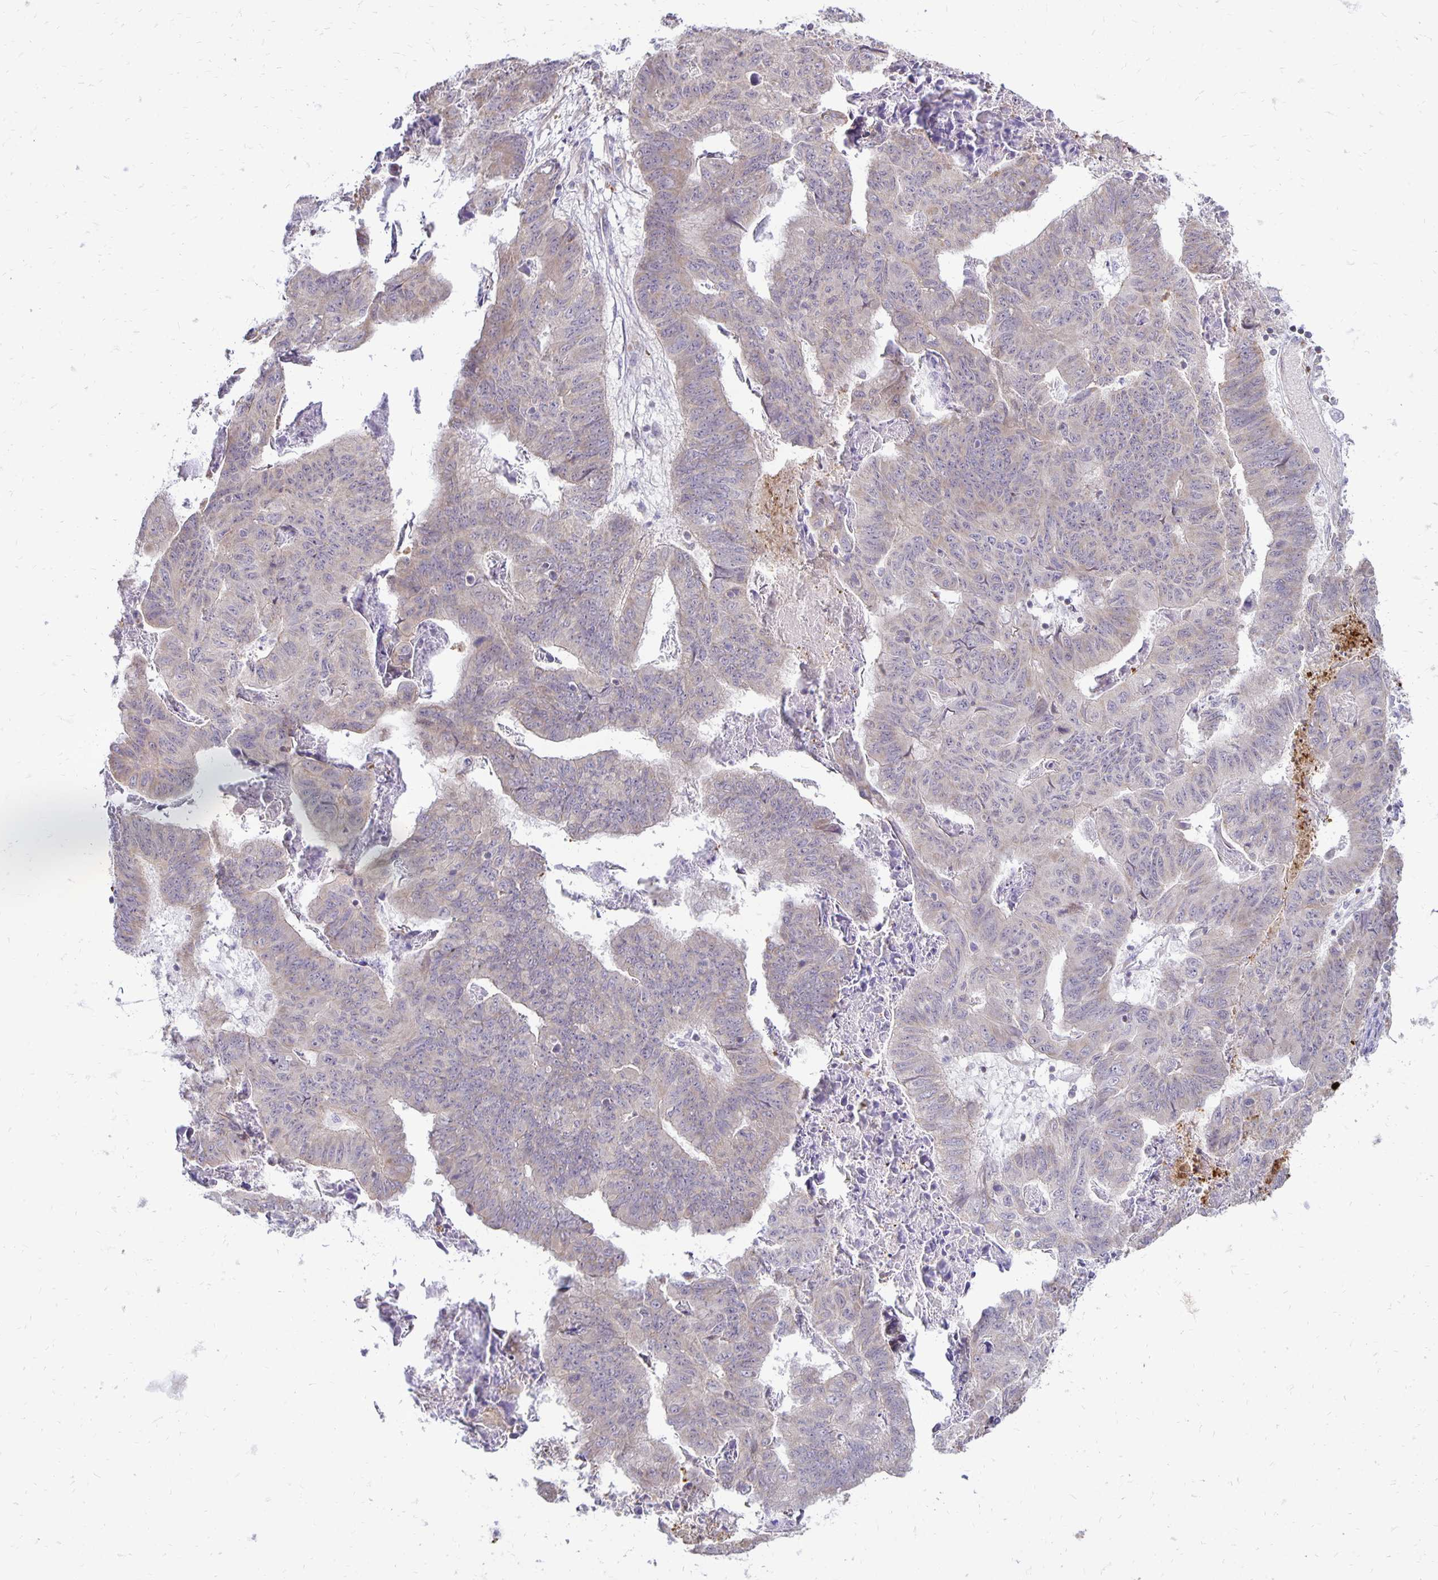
{"staining": {"intensity": "weak", "quantity": "25%-75%", "location": "cytoplasmic/membranous"}, "tissue": "stomach cancer", "cell_type": "Tumor cells", "image_type": "cancer", "snomed": [{"axis": "morphology", "description": "Adenocarcinoma, NOS"}, {"axis": "topography", "description": "Stomach, lower"}], "caption": "Immunohistochemical staining of human adenocarcinoma (stomach) exhibits low levels of weak cytoplasmic/membranous positivity in approximately 25%-75% of tumor cells.", "gene": "FN3K", "patient": {"sex": "male", "age": 77}}